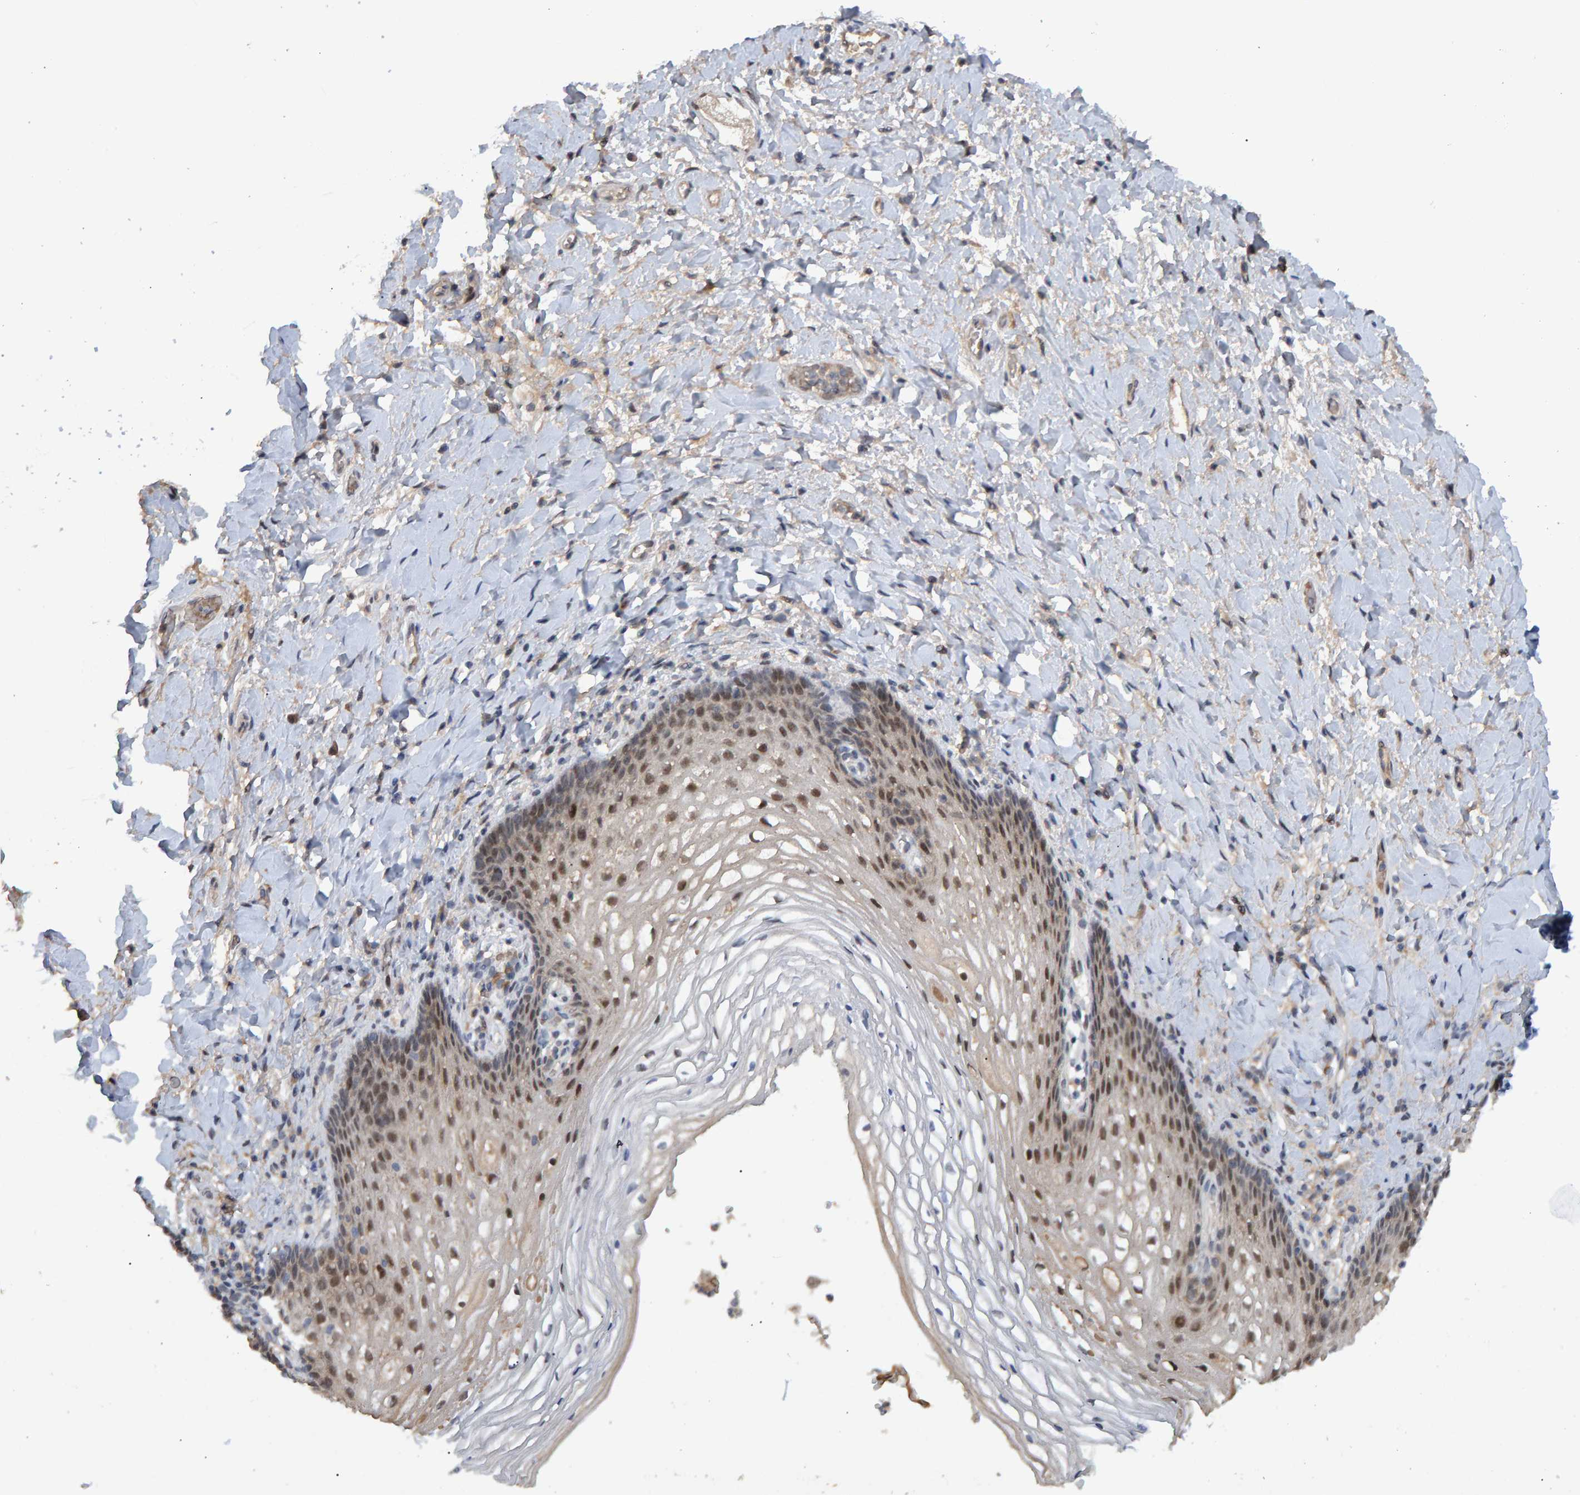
{"staining": {"intensity": "moderate", "quantity": "25%-75%", "location": "nuclear"}, "tissue": "vagina", "cell_type": "Squamous epithelial cells", "image_type": "normal", "snomed": [{"axis": "morphology", "description": "Normal tissue, NOS"}, {"axis": "topography", "description": "Vagina"}], "caption": "Vagina was stained to show a protein in brown. There is medium levels of moderate nuclear staining in approximately 25%-75% of squamous epithelial cells.", "gene": "ESRP1", "patient": {"sex": "female", "age": 60}}